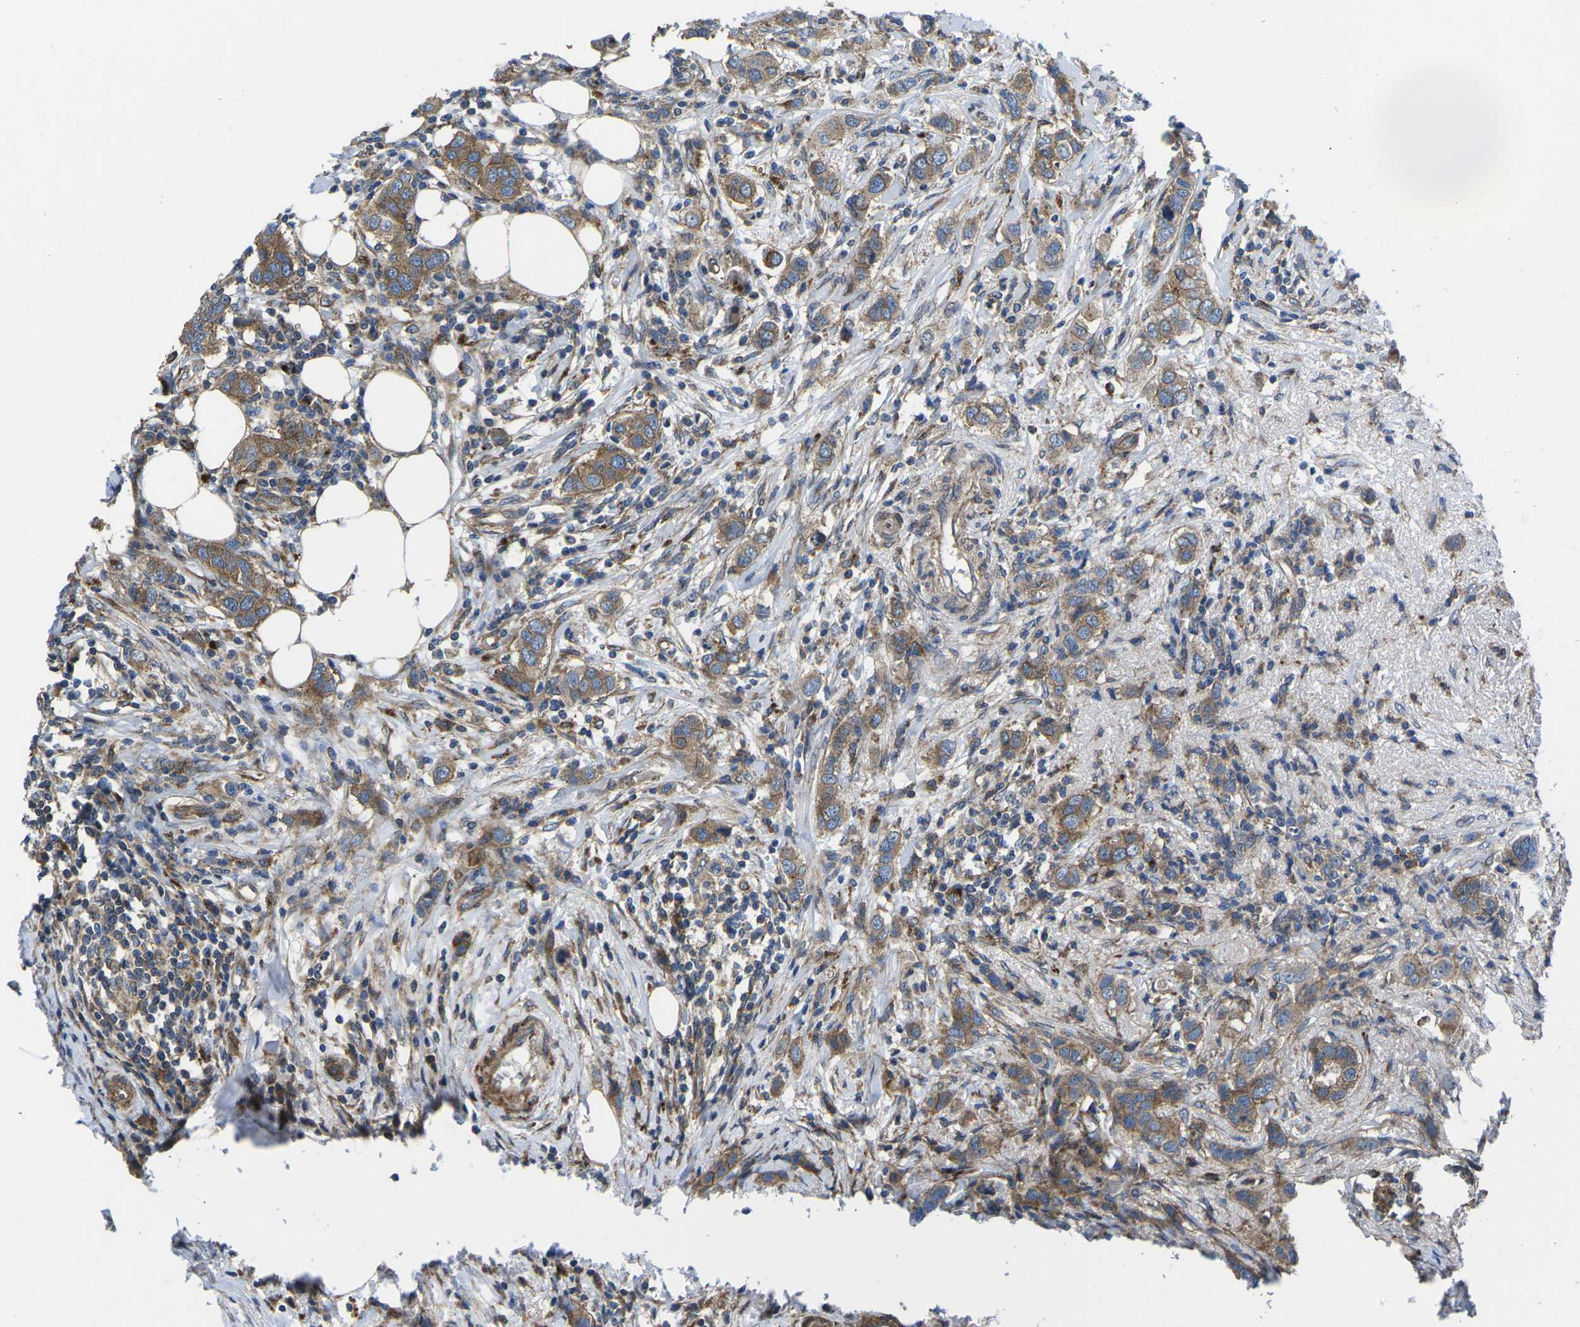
{"staining": {"intensity": "moderate", "quantity": ">75%", "location": "cytoplasmic/membranous"}, "tissue": "breast cancer", "cell_type": "Tumor cells", "image_type": "cancer", "snomed": [{"axis": "morphology", "description": "Duct carcinoma"}, {"axis": "topography", "description": "Breast"}], "caption": "Immunohistochemistry (IHC) photomicrograph of neoplastic tissue: breast intraductal carcinoma stained using immunohistochemistry reveals medium levels of moderate protein expression localized specifically in the cytoplasmic/membranous of tumor cells, appearing as a cytoplasmic/membranous brown color.", "gene": "DLG1", "patient": {"sex": "female", "age": 50}}